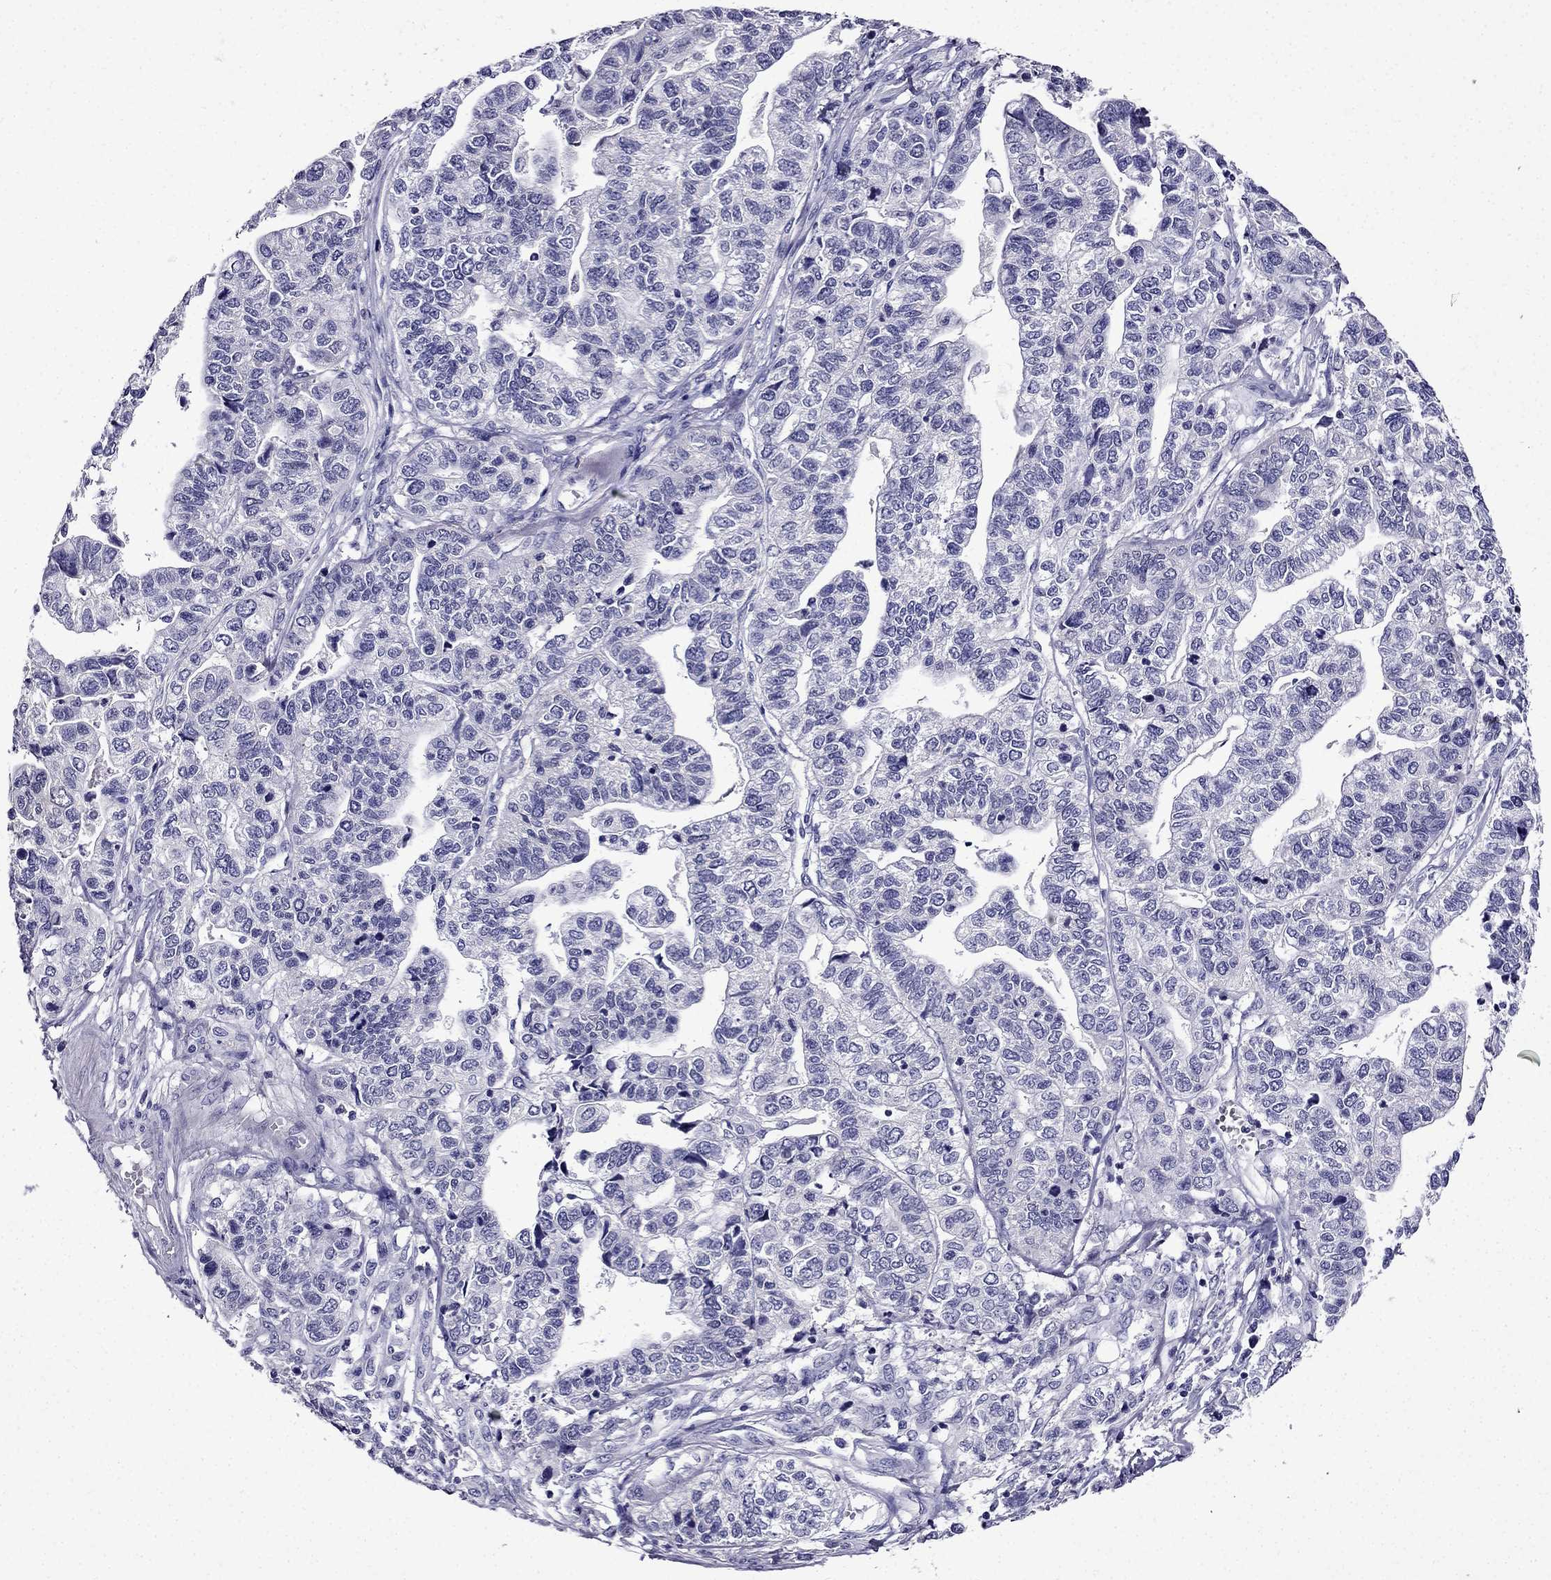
{"staining": {"intensity": "negative", "quantity": "none", "location": "none"}, "tissue": "stomach cancer", "cell_type": "Tumor cells", "image_type": "cancer", "snomed": [{"axis": "morphology", "description": "Adenocarcinoma, NOS"}, {"axis": "topography", "description": "Stomach, upper"}], "caption": "The immunohistochemistry micrograph has no significant expression in tumor cells of adenocarcinoma (stomach) tissue. Nuclei are stained in blue.", "gene": "DNAH17", "patient": {"sex": "female", "age": 67}}